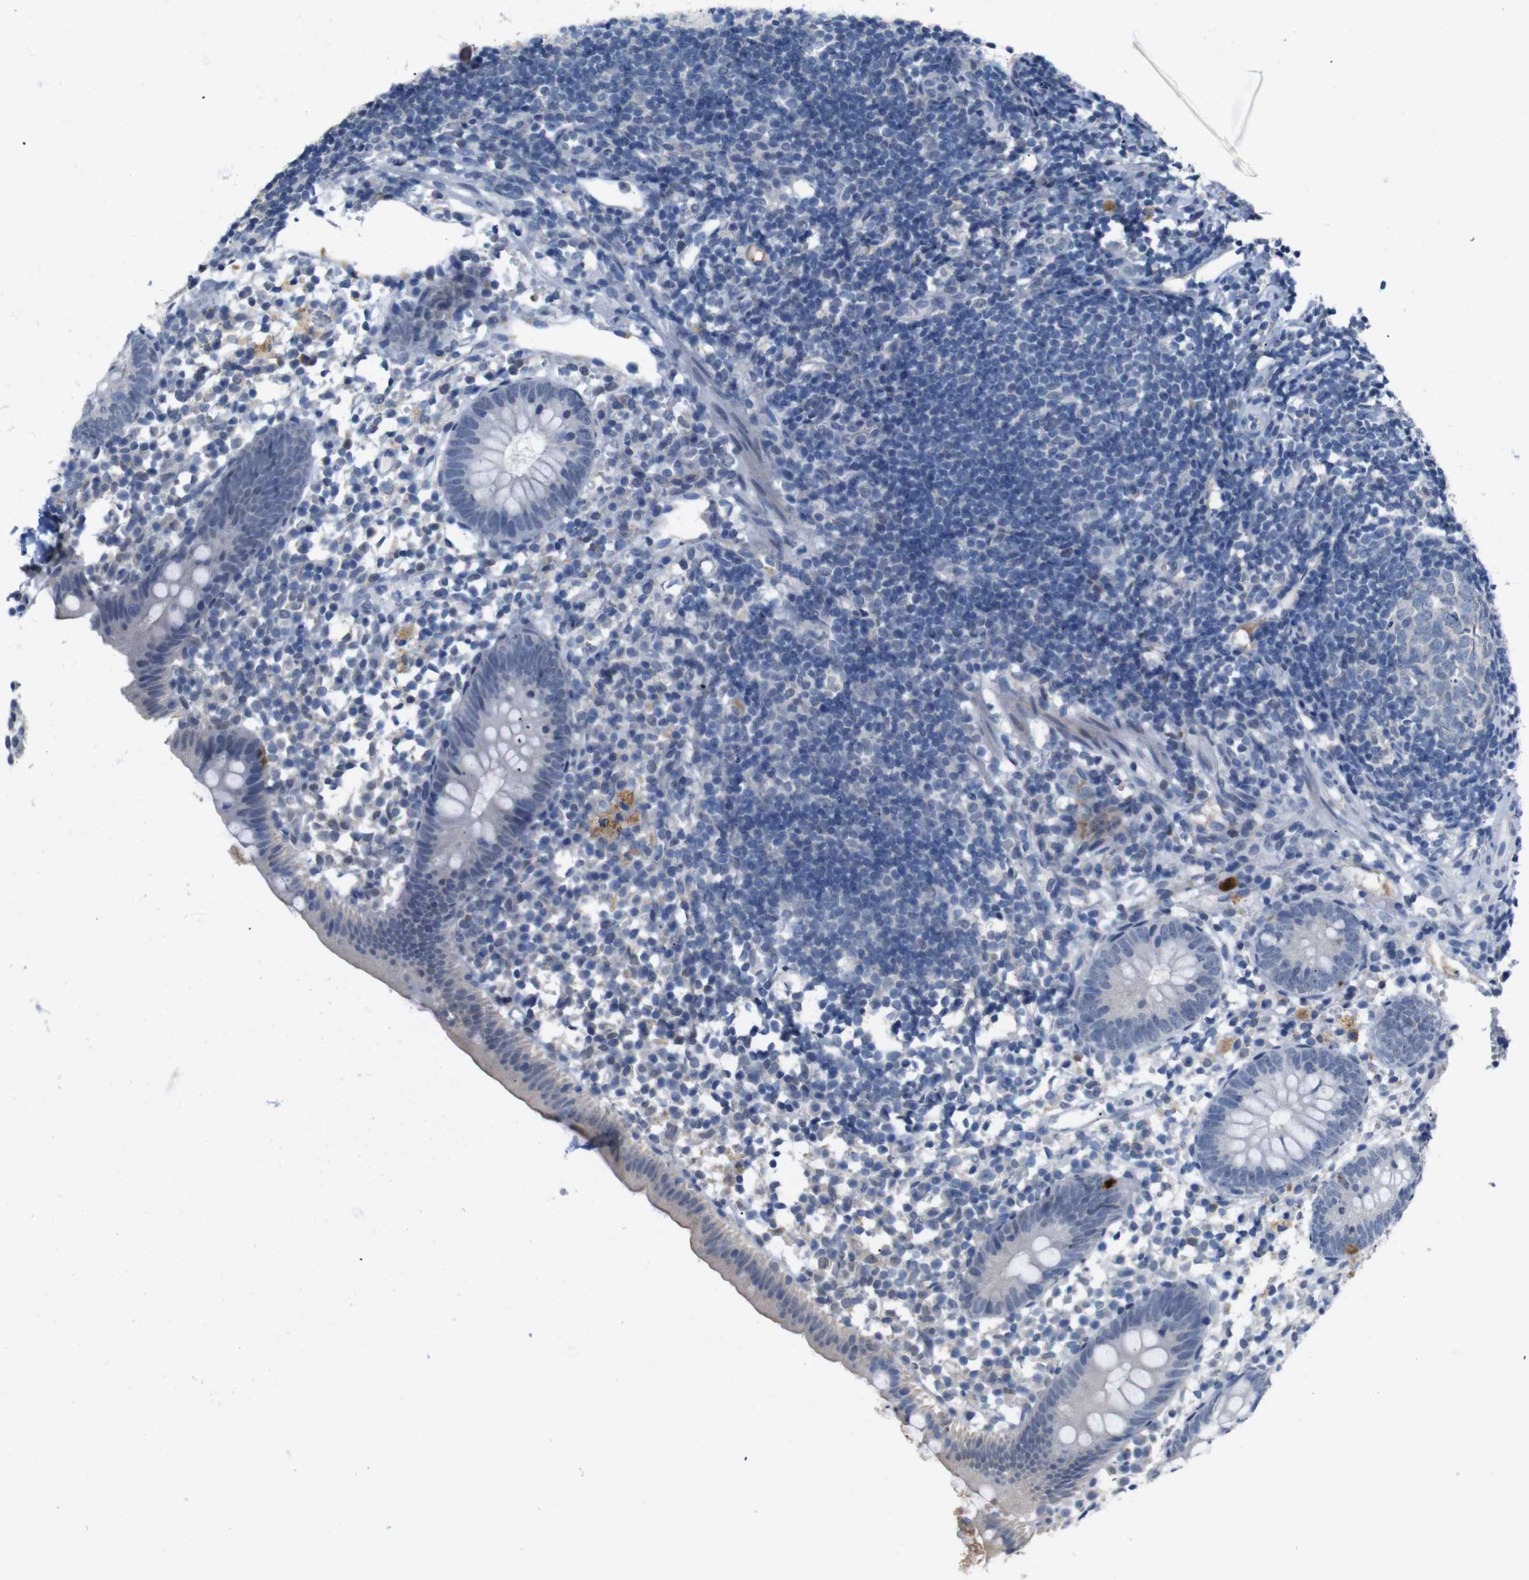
{"staining": {"intensity": "negative", "quantity": "none", "location": "none"}, "tissue": "appendix", "cell_type": "Glandular cells", "image_type": "normal", "snomed": [{"axis": "morphology", "description": "Normal tissue, NOS"}, {"axis": "topography", "description": "Appendix"}], "caption": "Immunohistochemical staining of unremarkable human appendix exhibits no significant positivity in glandular cells.", "gene": "CHRM5", "patient": {"sex": "female", "age": 20}}